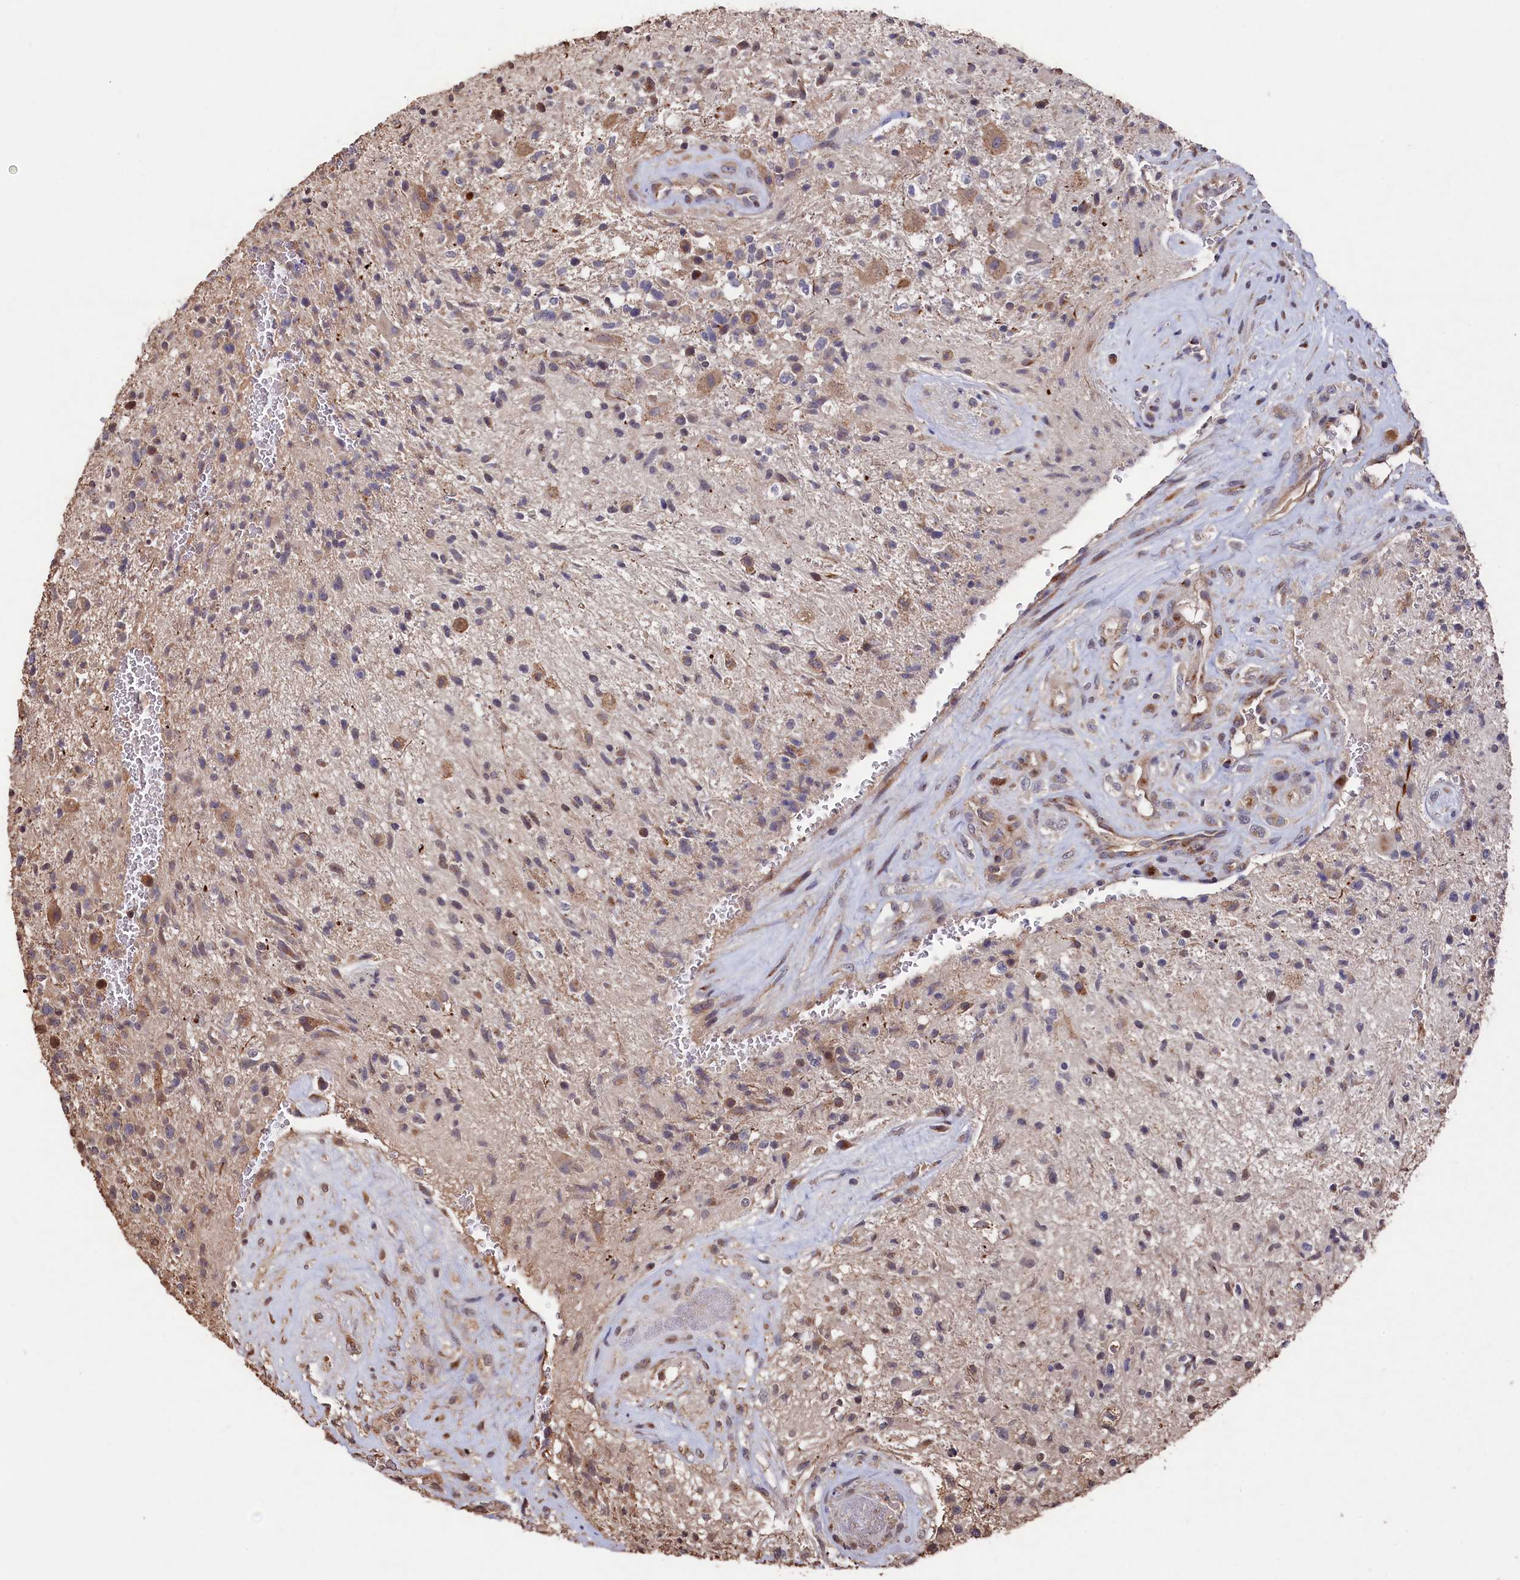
{"staining": {"intensity": "weak", "quantity": "<25%", "location": "cytoplasmic/membranous"}, "tissue": "glioma", "cell_type": "Tumor cells", "image_type": "cancer", "snomed": [{"axis": "morphology", "description": "Glioma, malignant, High grade"}, {"axis": "topography", "description": "Brain"}], "caption": "High magnification brightfield microscopy of malignant glioma (high-grade) stained with DAB (3,3'-diaminobenzidine) (brown) and counterstained with hematoxylin (blue): tumor cells show no significant expression. Nuclei are stained in blue.", "gene": "NAA60", "patient": {"sex": "male", "age": 56}}